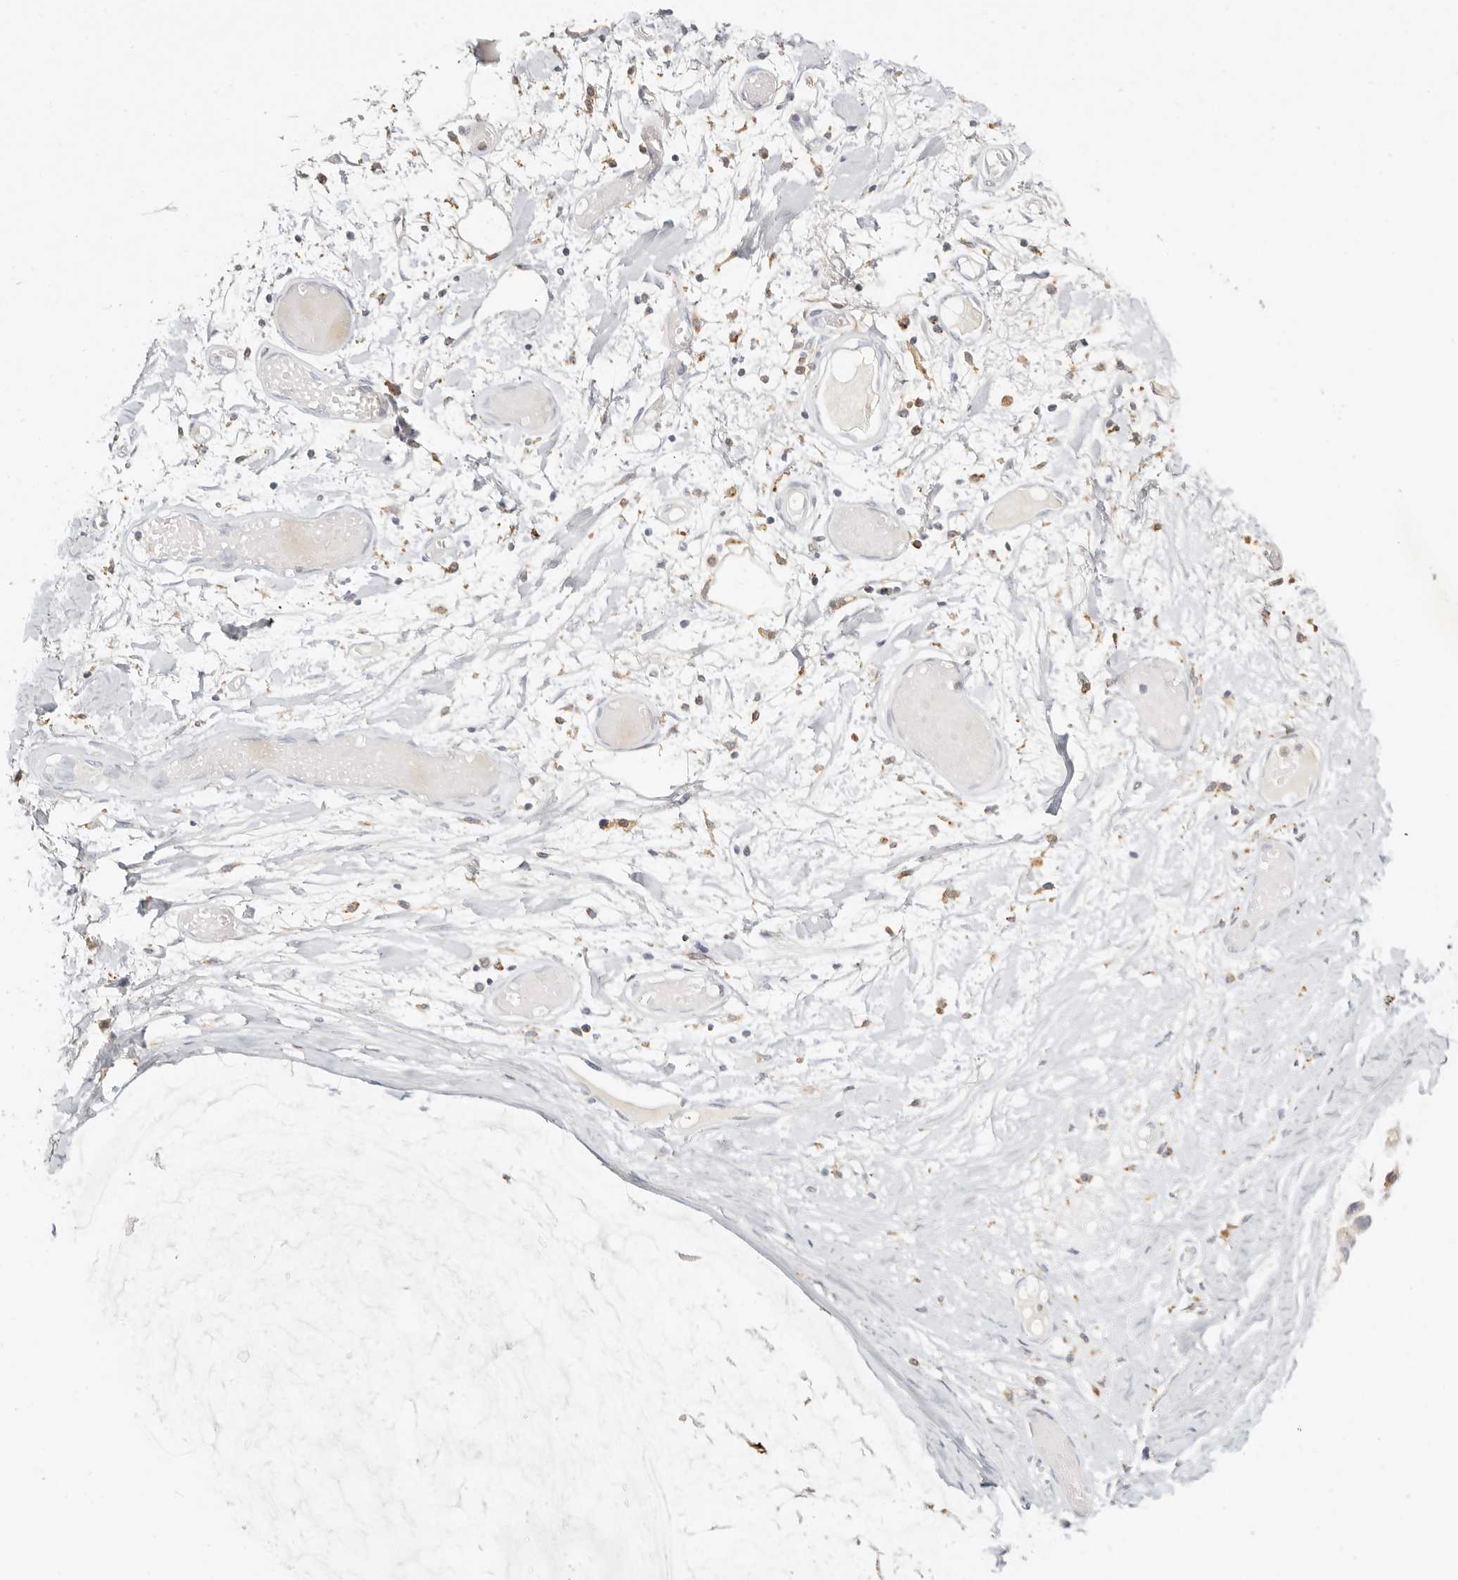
{"staining": {"intensity": "negative", "quantity": "none", "location": "none"}, "tissue": "ovarian cancer", "cell_type": "Tumor cells", "image_type": "cancer", "snomed": [{"axis": "morphology", "description": "Cystadenocarcinoma, mucinous, NOS"}, {"axis": "topography", "description": "Ovary"}], "caption": "Immunohistochemistry (IHC) photomicrograph of human mucinous cystadenocarcinoma (ovarian) stained for a protein (brown), which demonstrates no positivity in tumor cells. Nuclei are stained in blue.", "gene": "RNASET2", "patient": {"sex": "female", "age": 39}}